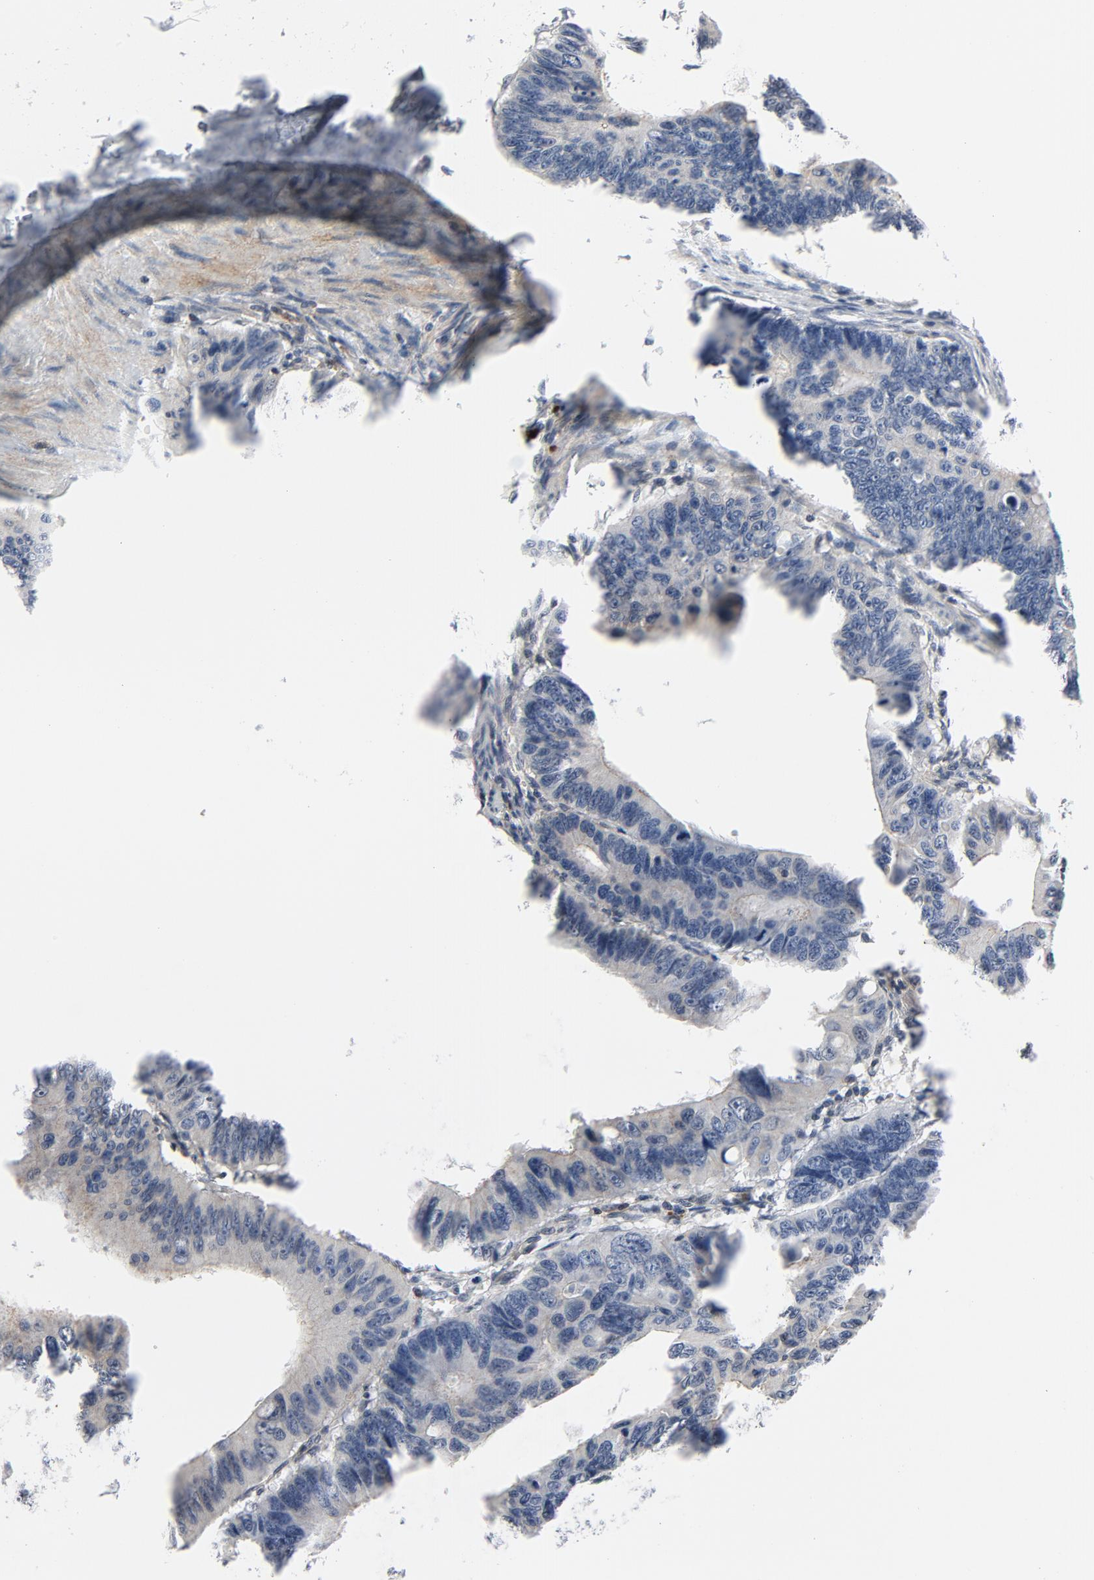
{"staining": {"intensity": "weak", "quantity": "25%-75%", "location": "cytoplasmic/membranous"}, "tissue": "colorectal cancer", "cell_type": "Tumor cells", "image_type": "cancer", "snomed": [{"axis": "morphology", "description": "Adenocarcinoma, NOS"}, {"axis": "topography", "description": "Colon"}], "caption": "A brown stain highlights weak cytoplasmic/membranous positivity of a protein in human adenocarcinoma (colorectal) tumor cells.", "gene": "TRADD", "patient": {"sex": "female", "age": 55}}